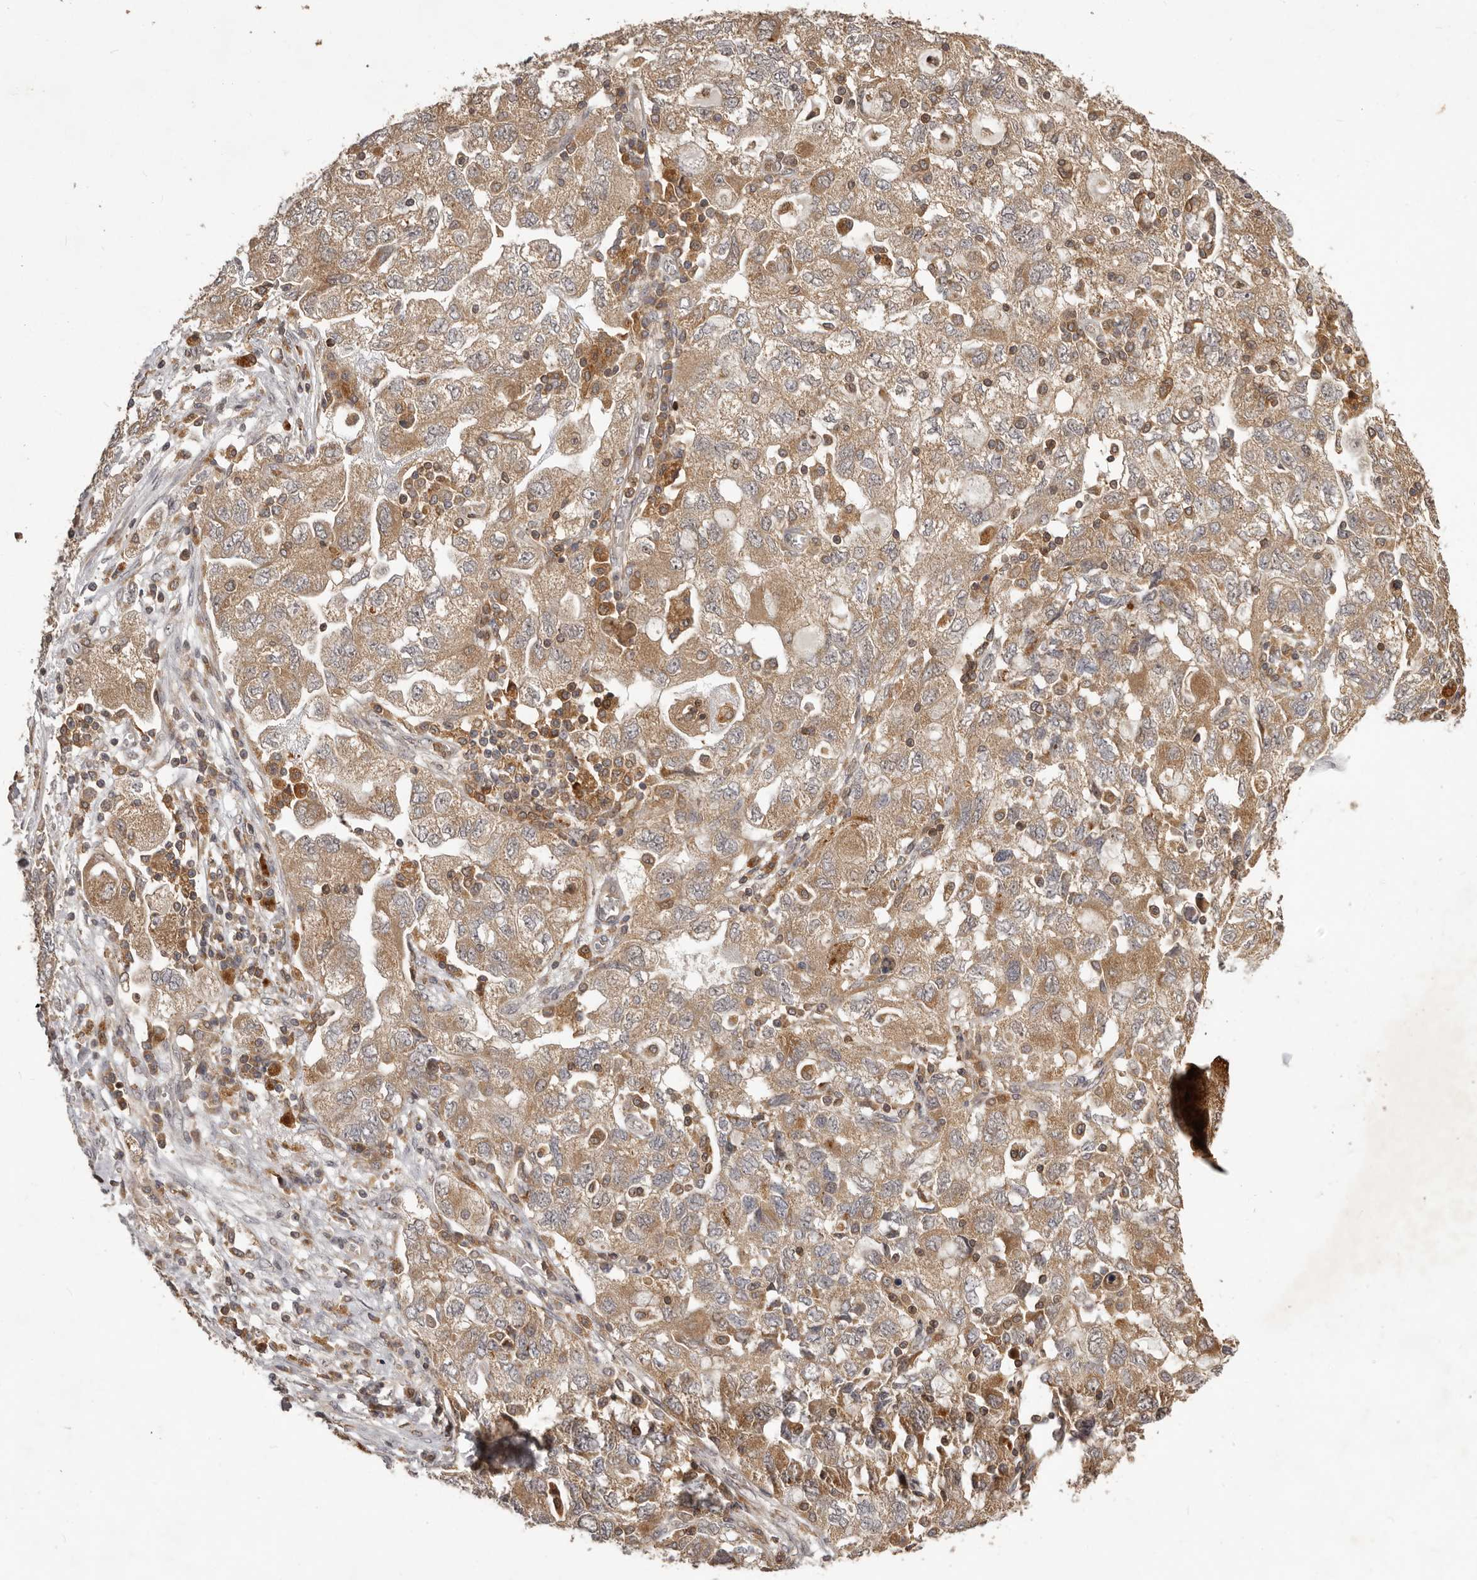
{"staining": {"intensity": "moderate", "quantity": ">75%", "location": "cytoplasmic/membranous"}, "tissue": "ovarian cancer", "cell_type": "Tumor cells", "image_type": "cancer", "snomed": [{"axis": "morphology", "description": "Carcinoma, NOS"}, {"axis": "morphology", "description": "Cystadenocarcinoma, serous, NOS"}, {"axis": "topography", "description": "Ovary"}], "caption": "Human serous cystadenocarcinoma (ovarian) stained with a protein marker reveals moderate staining in tumor cells.", "gene": "RNF187", "patient": {"sex": "female", "age": 69}}